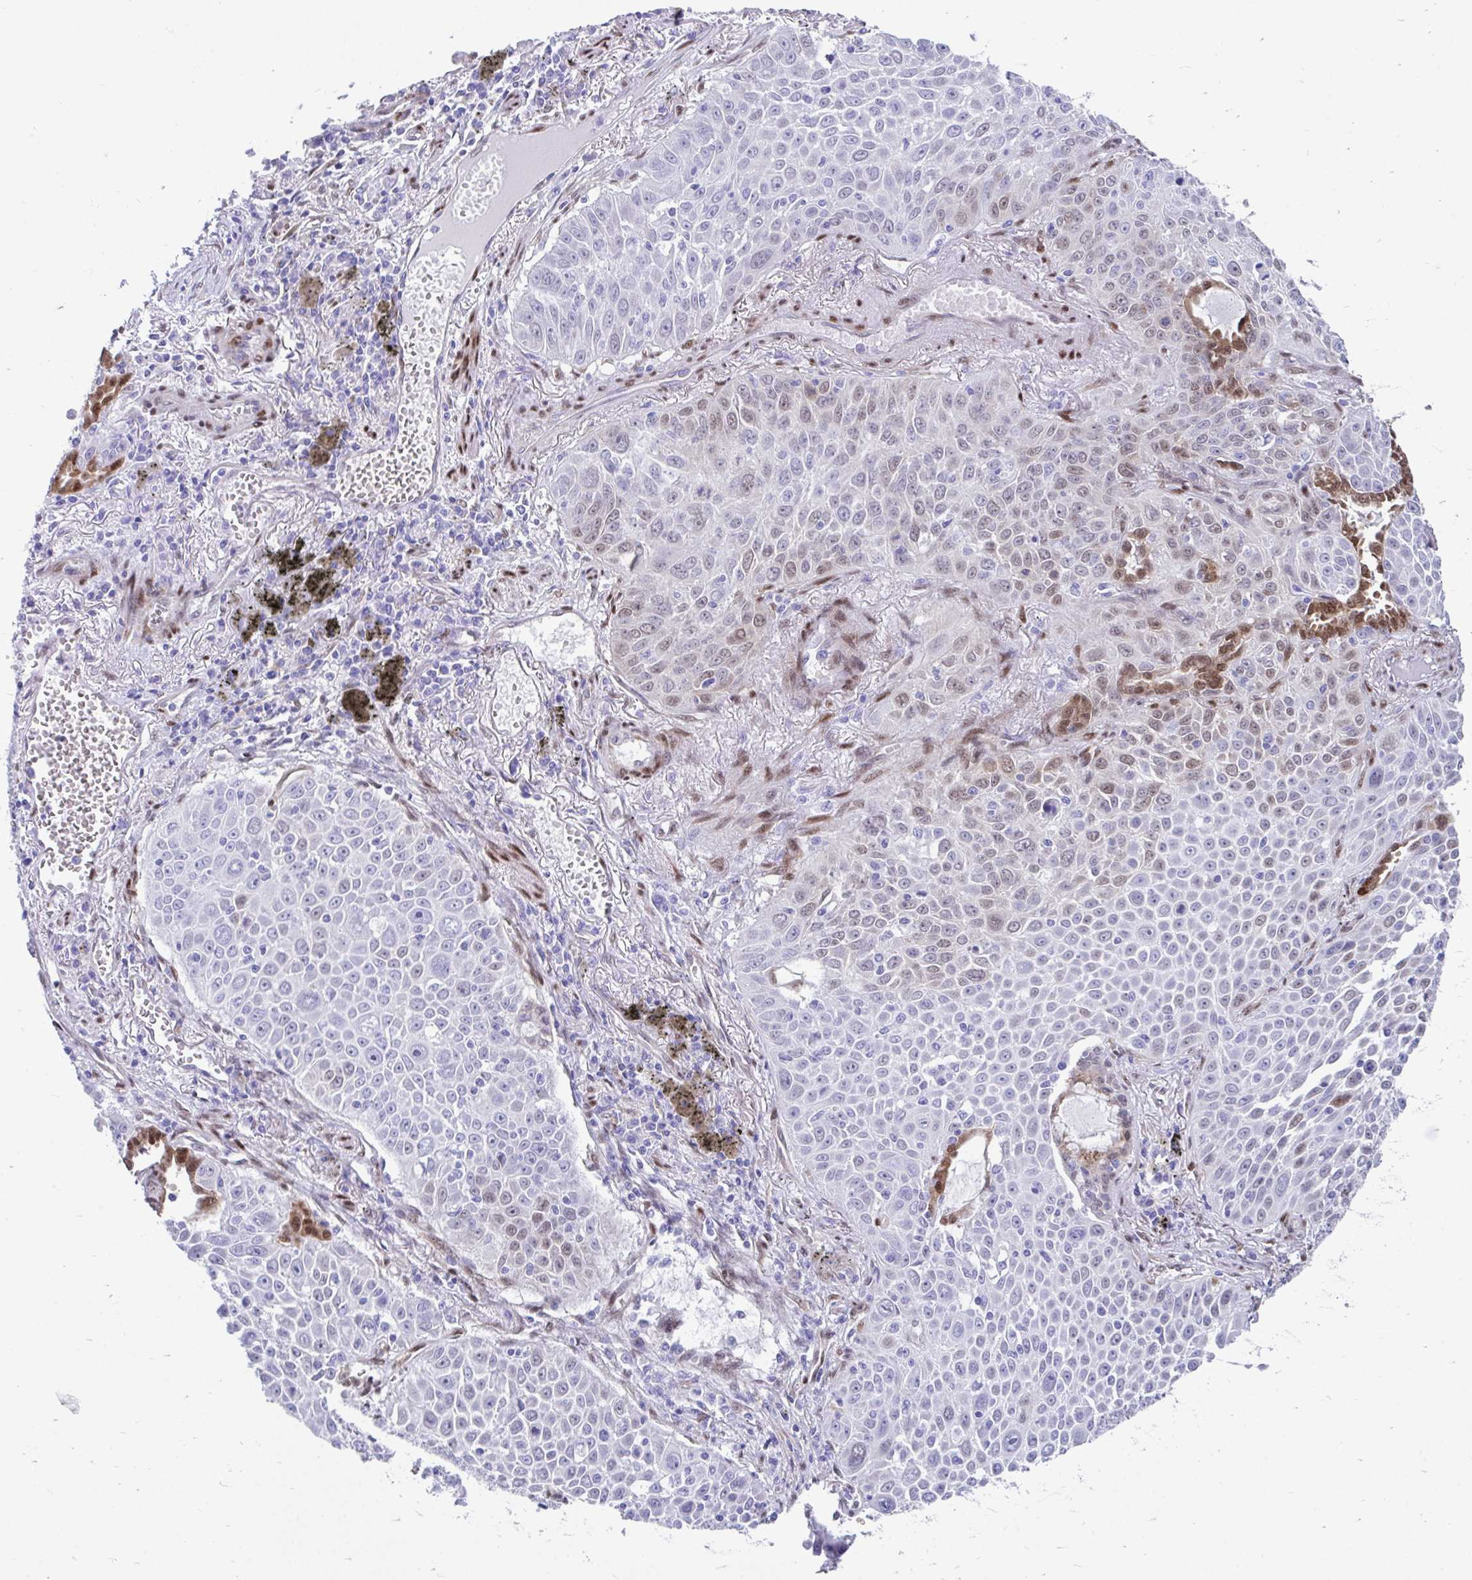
{"staining": {"intensity": "weak", "quantity": "<25%", "location": "nuclear"}, "tissue": "lung cancer", "cell_type": "Tumor cells", "image_type": "cancer", "snomed": [{"axis": "morphology", "description": "Squamous cell carcinoma, NOS"}, {"axis": "morphology", "description": "Squamous cell carcinoma, metastatic, NOS"}, {"axis": "topography", "description": "Lymph node"}, {"axis": "topography", "description": "Lung"}], "caption": "Immunohistochemistry (IHC) of human lung cancer (squamous cell carcinoma) exhibits no expression in tumor cells. (DAB immunohistochemistry (IHC), high magnification).", "gene": "RBPMS", "patient": {"sex": "female", "age": 62}}